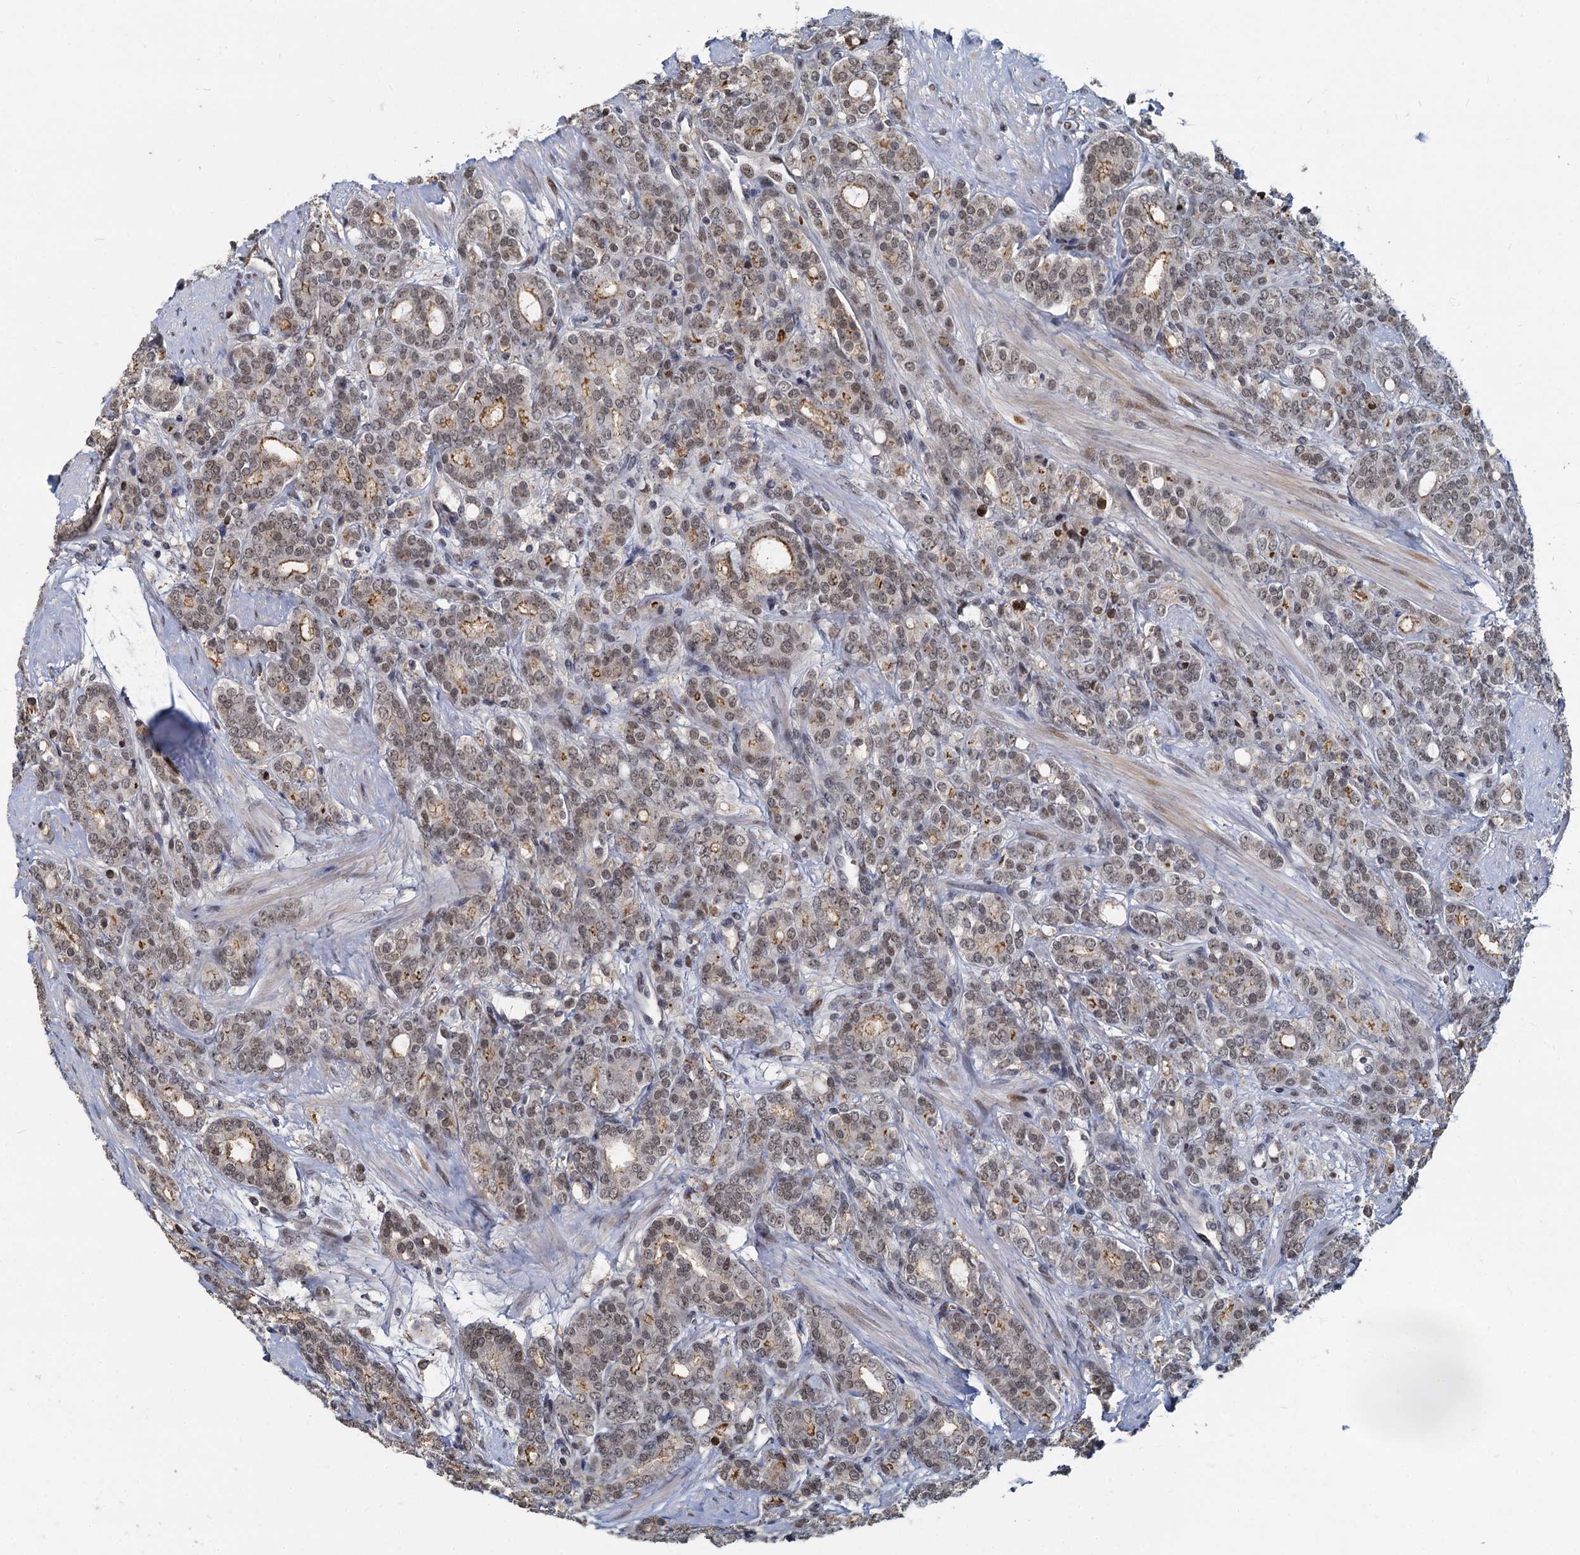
{"staining": {"intensity": "moderate", "quantity": ">75%", "location": "cytoplasmic/membranous,nuclear"}, "tissue": "prostate cancer", "cell_type": "Tumor cells", "image_type": "cancer", "snomed": [{"axis": "morphology", "description": "Adenocarcinoma, High grade"}, {"axis": "topography", "description": "Prostate"}], "caption": "An immunohistochemistry photomicrograph of neoplastic tissue is shown. Protein staining in brown shows moderate cytoplasmic/membranous and nuclear positivity in high-grade adenocarcinoma (prostate) within tumor cells.", "gene": "FANCI", "patient": {"sex": "male", "age": 62}}